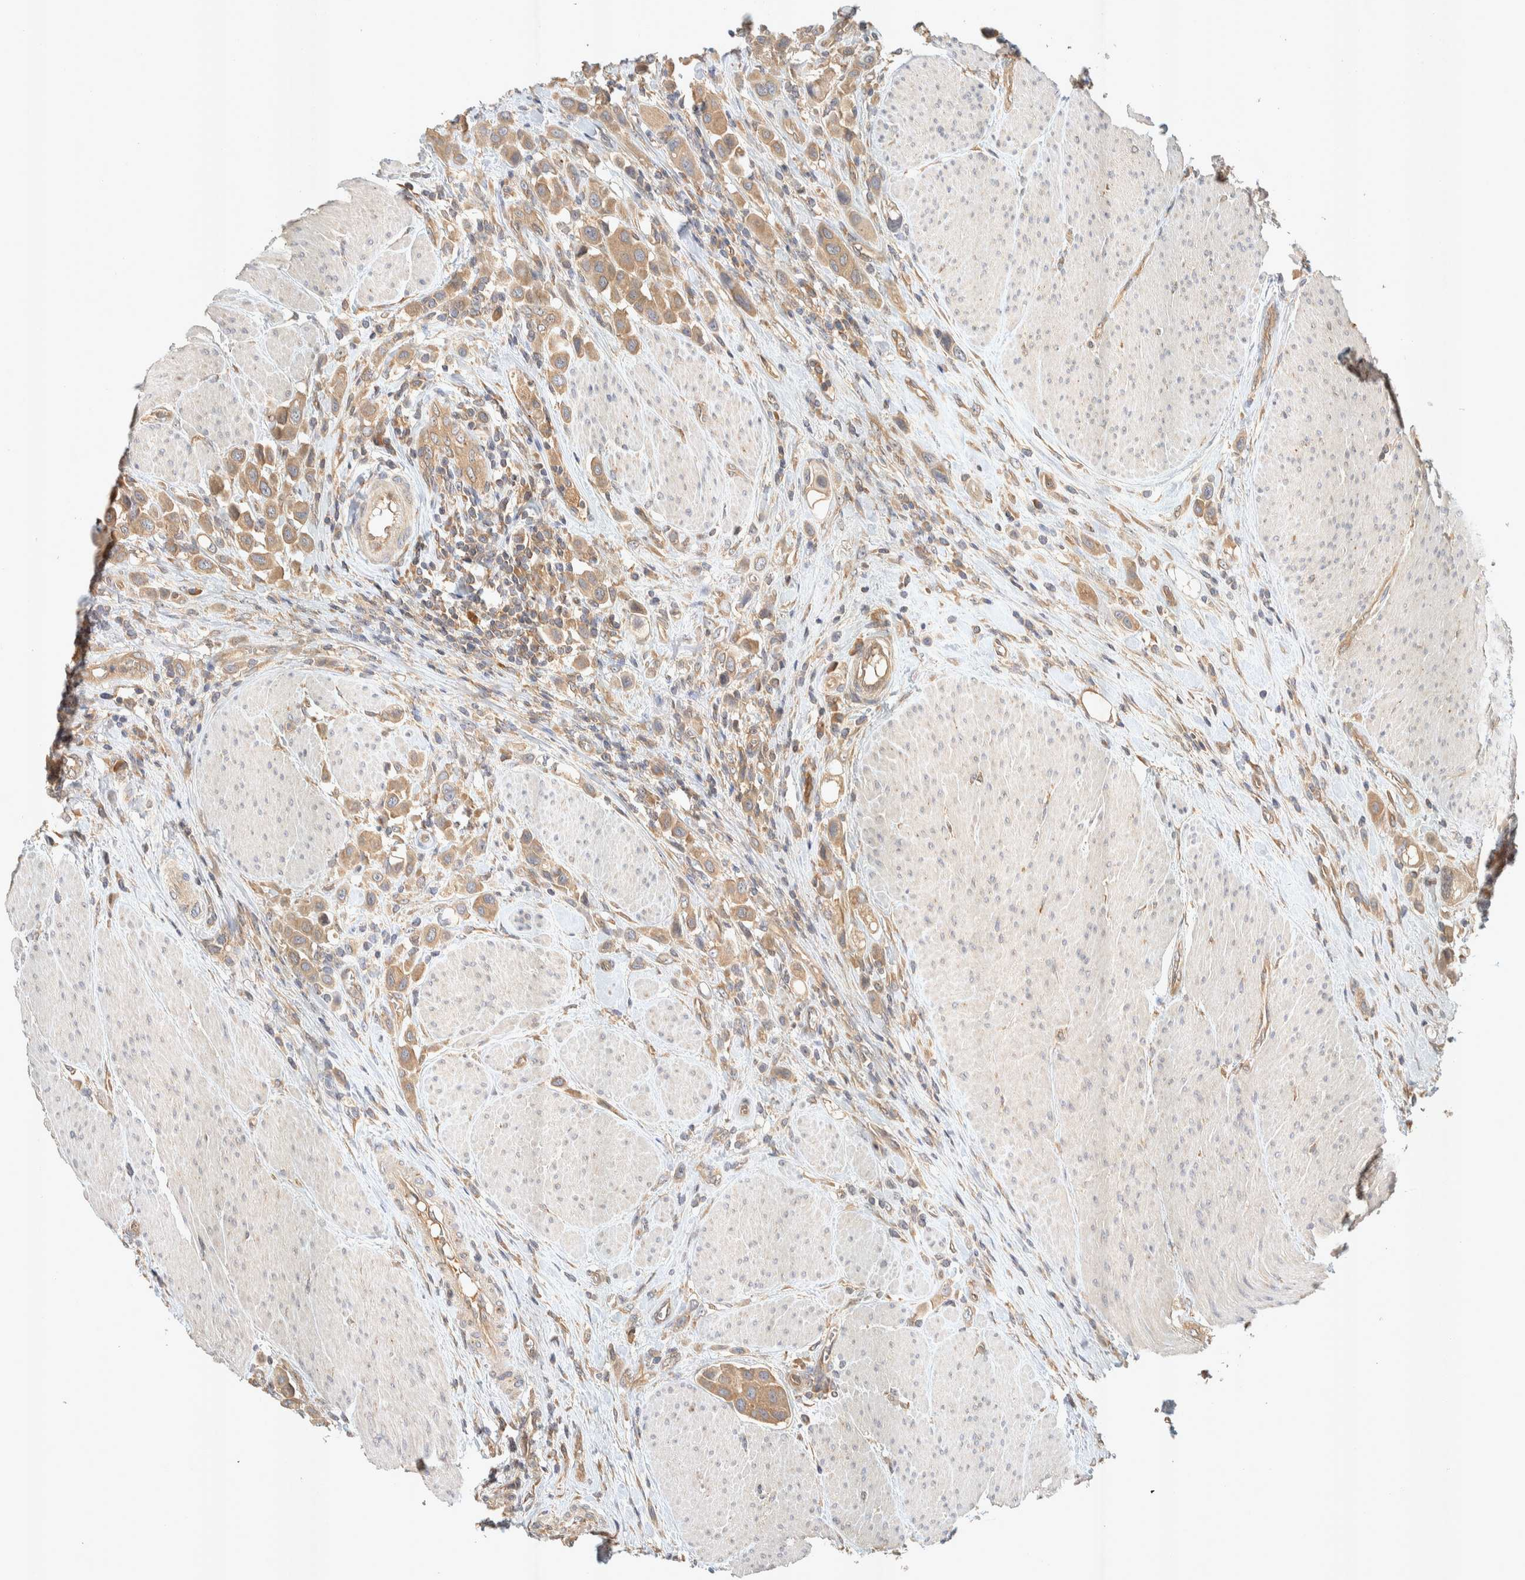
{"staining": {"intensity": "moderate", "quantity": ">75%", "location": "cytoplasmic/membranous"}, "tissue": "urothelial cancer", "cell_type": "Tumor cells", "image_type": "cancer", "snomed": [{"axis": "morphology", "description": "Urothelial carcinoma, High grade"}, {"axis": "topography", "description": "Urinary bladder"}], "caption": "This histopathology image reveals urothelial carcinoma (high-grade) stained with IHC to label a protein in brown. The cytoplasmic/membranous of tumor cells show moderate positivity for the protein. Nuclei are counter-stained blue.", "gene": "PXK", "patient": {"sex": "male", "age": 50}}